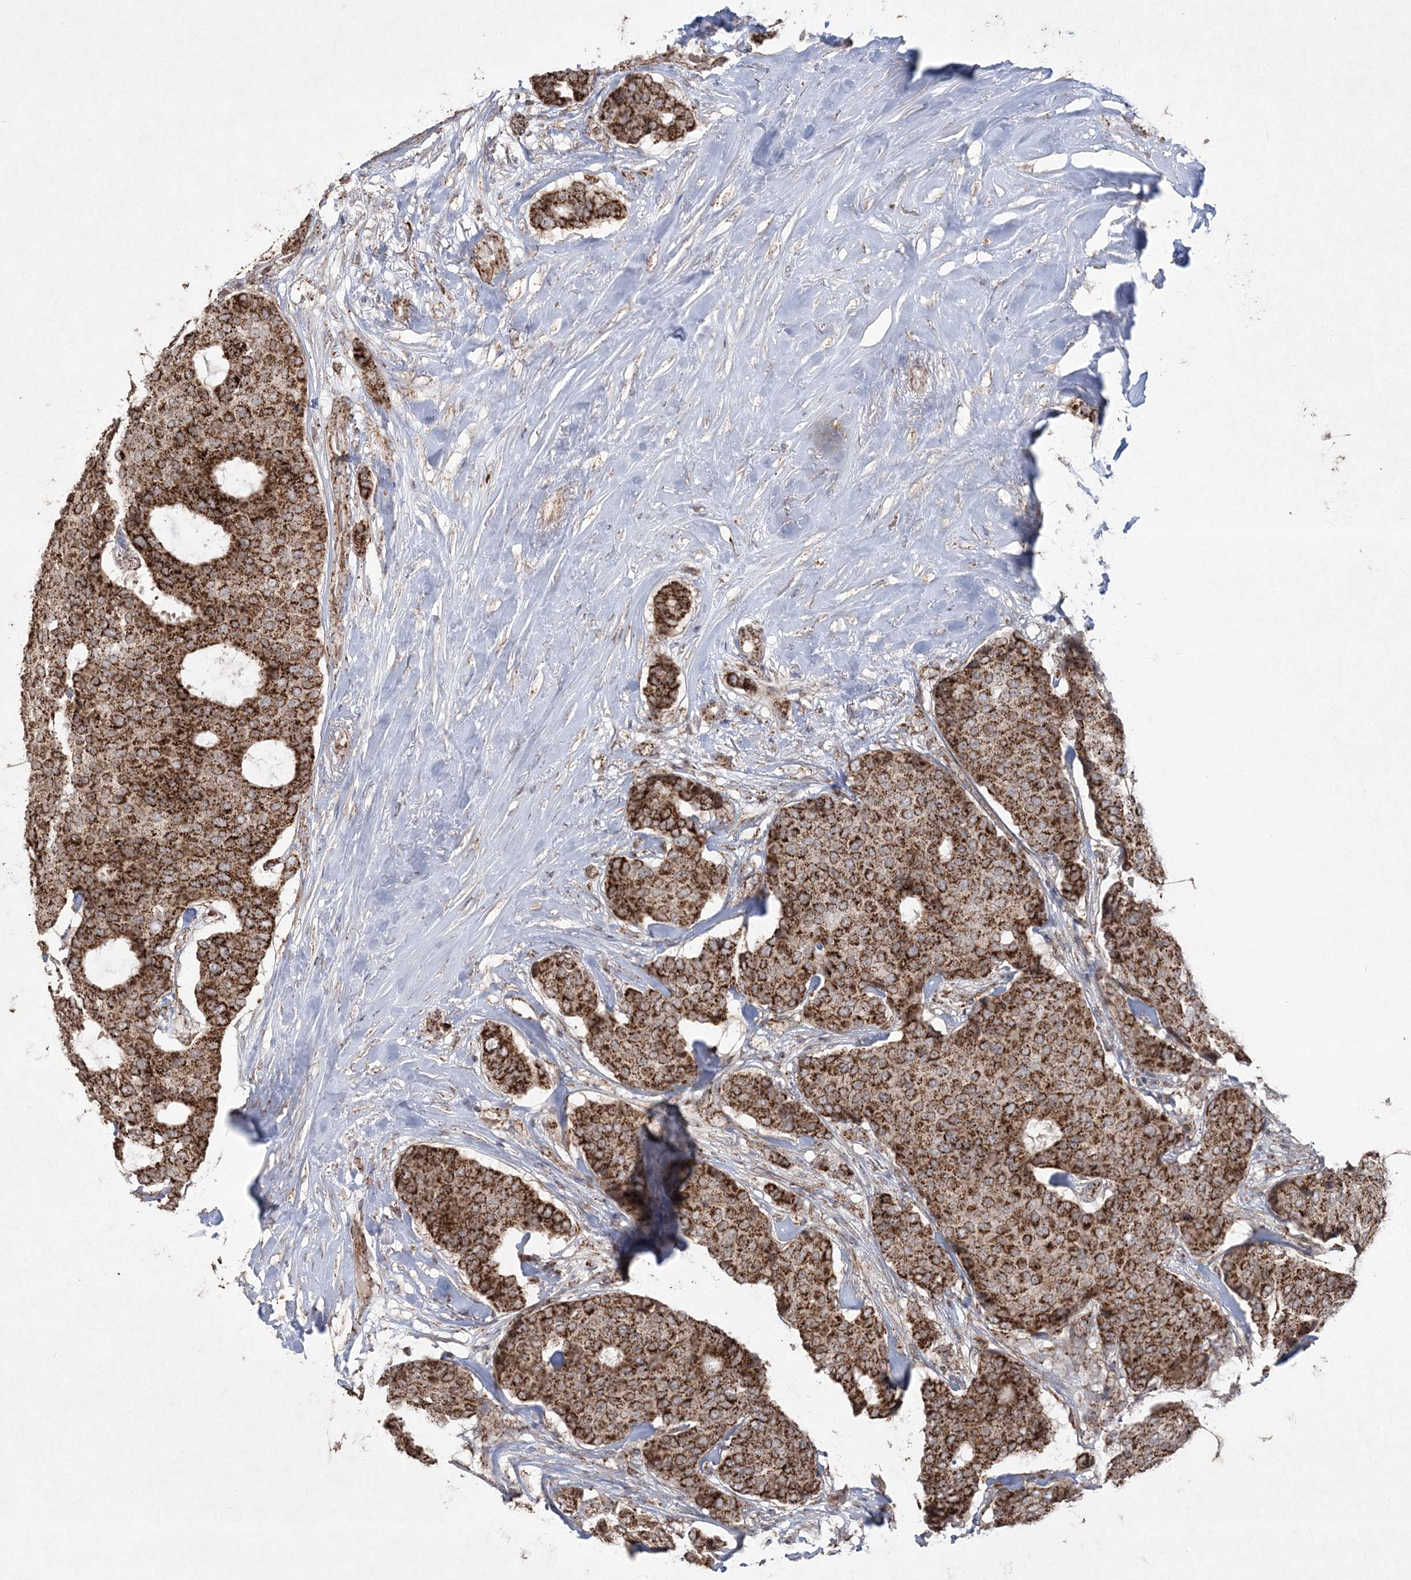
{"staining": {"intensity": "strong", "quantity": ">75%", "location": "cytoplasmic/membranous"}, "tissue": "breast cancer", "cell_type": "Tumor cells", "image_type": "cancer", "snomed": [{"axis": "morphology", "description": "Duct carcinoma"}, {"axis": "topography", "description": "Breast"}], "caption": "Immunohistochemical staining of infiltrating ductal carcinoma (breast) shows high levels of strong cytoplasmic/membranous protein positivity in about >75% of tumor cells.", "gene": "LRPPRC", "patient": {"sex": "female", "age": 75}}